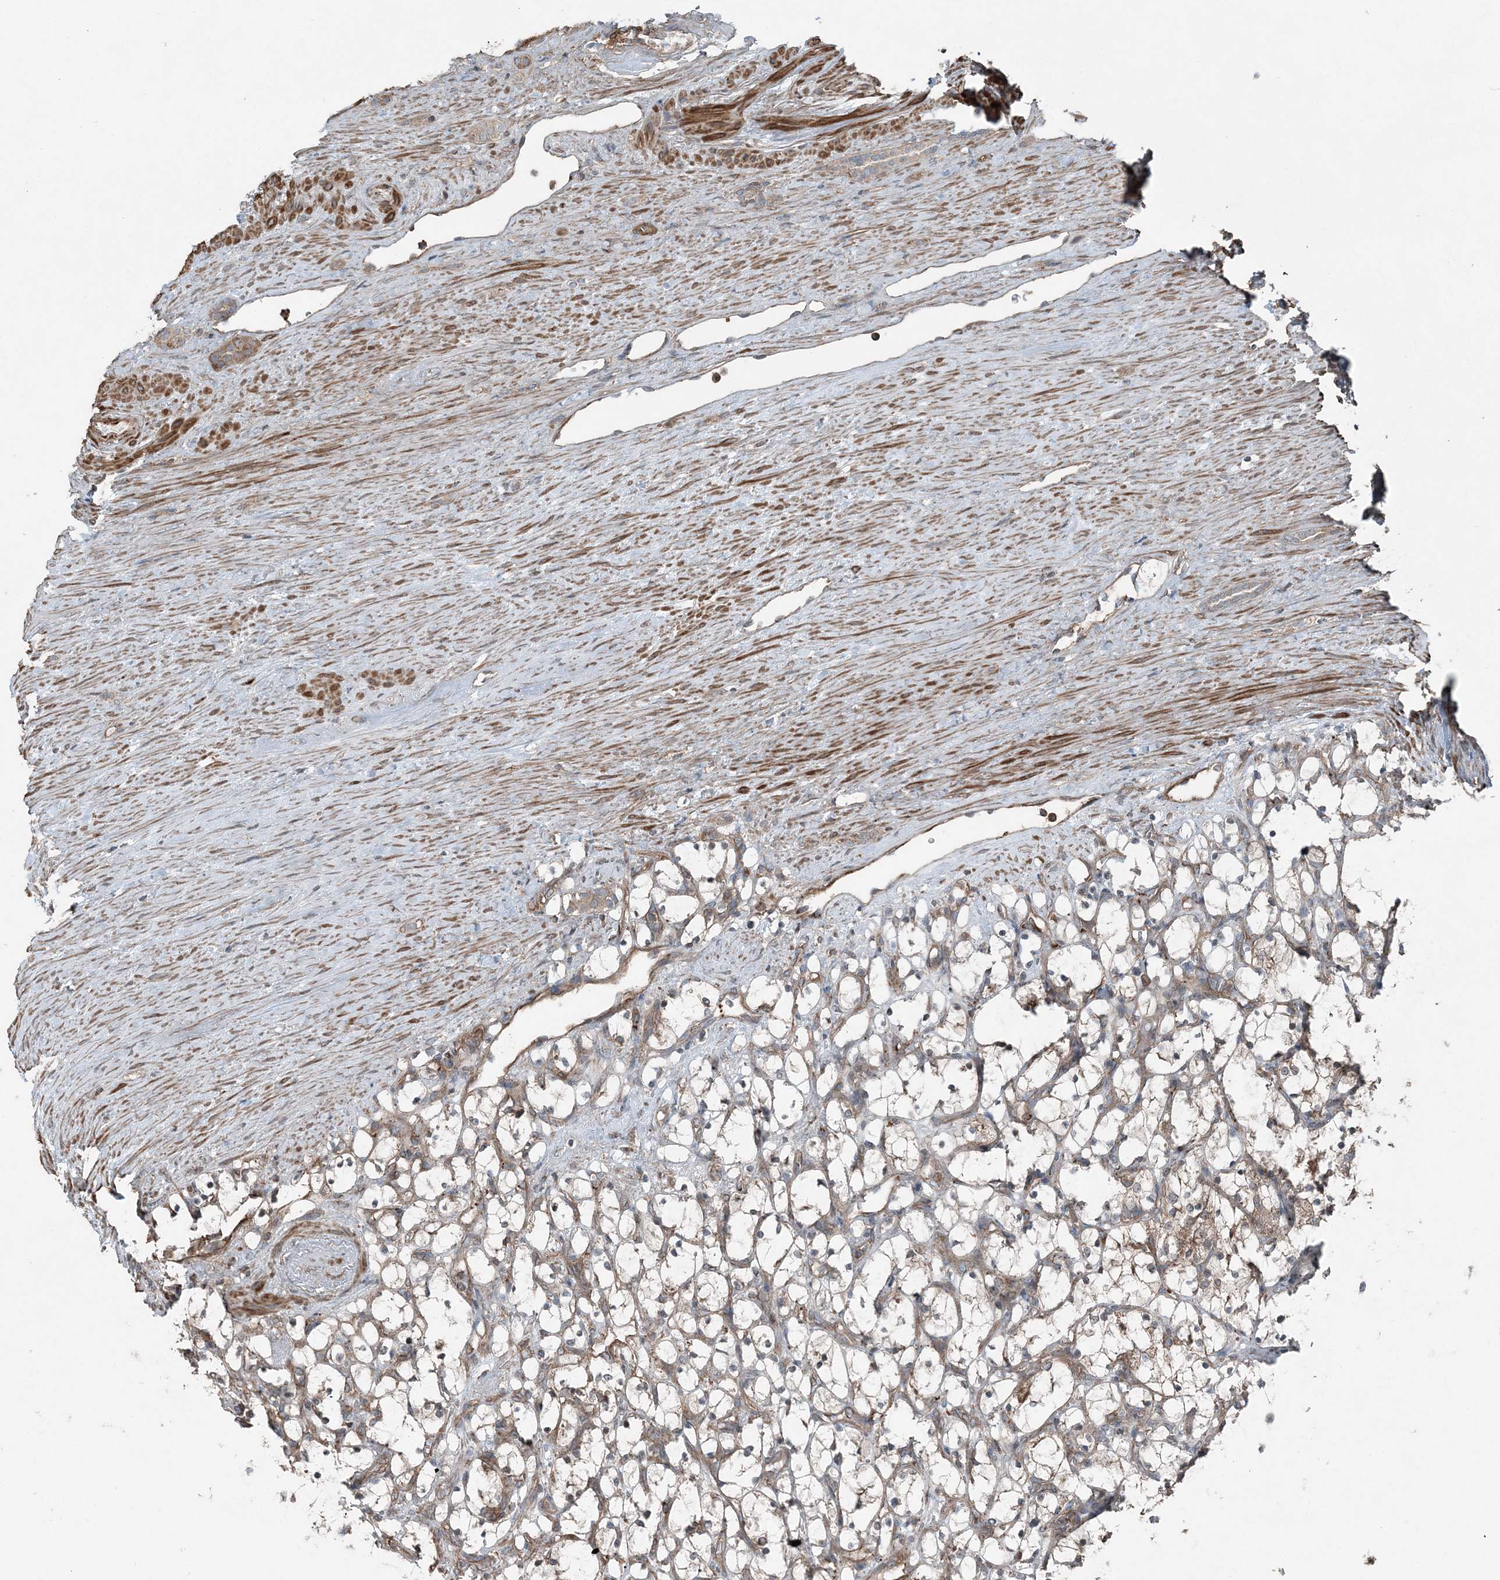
{"staining": {"intensity": "weak", "quantity": ">75%", "location": "cytoplasmic/membranous"}, "tissue": "renal cancer", "cell_type": "Tumor cells", "image_type": "cancer", "snomed": [{"axis": "morphology", "description": "Adenocarcinoma, NOS"}, {"axis": "topography", "description": "Kidney"}], "caption": "Renal cancer tissue shows weak cytoplasmic/membranous expression in approximately >75% of tumor cells, visualized by immunohistochemistry.", "gene": "KY", "patient": {"sex": "female", "age": 69}}